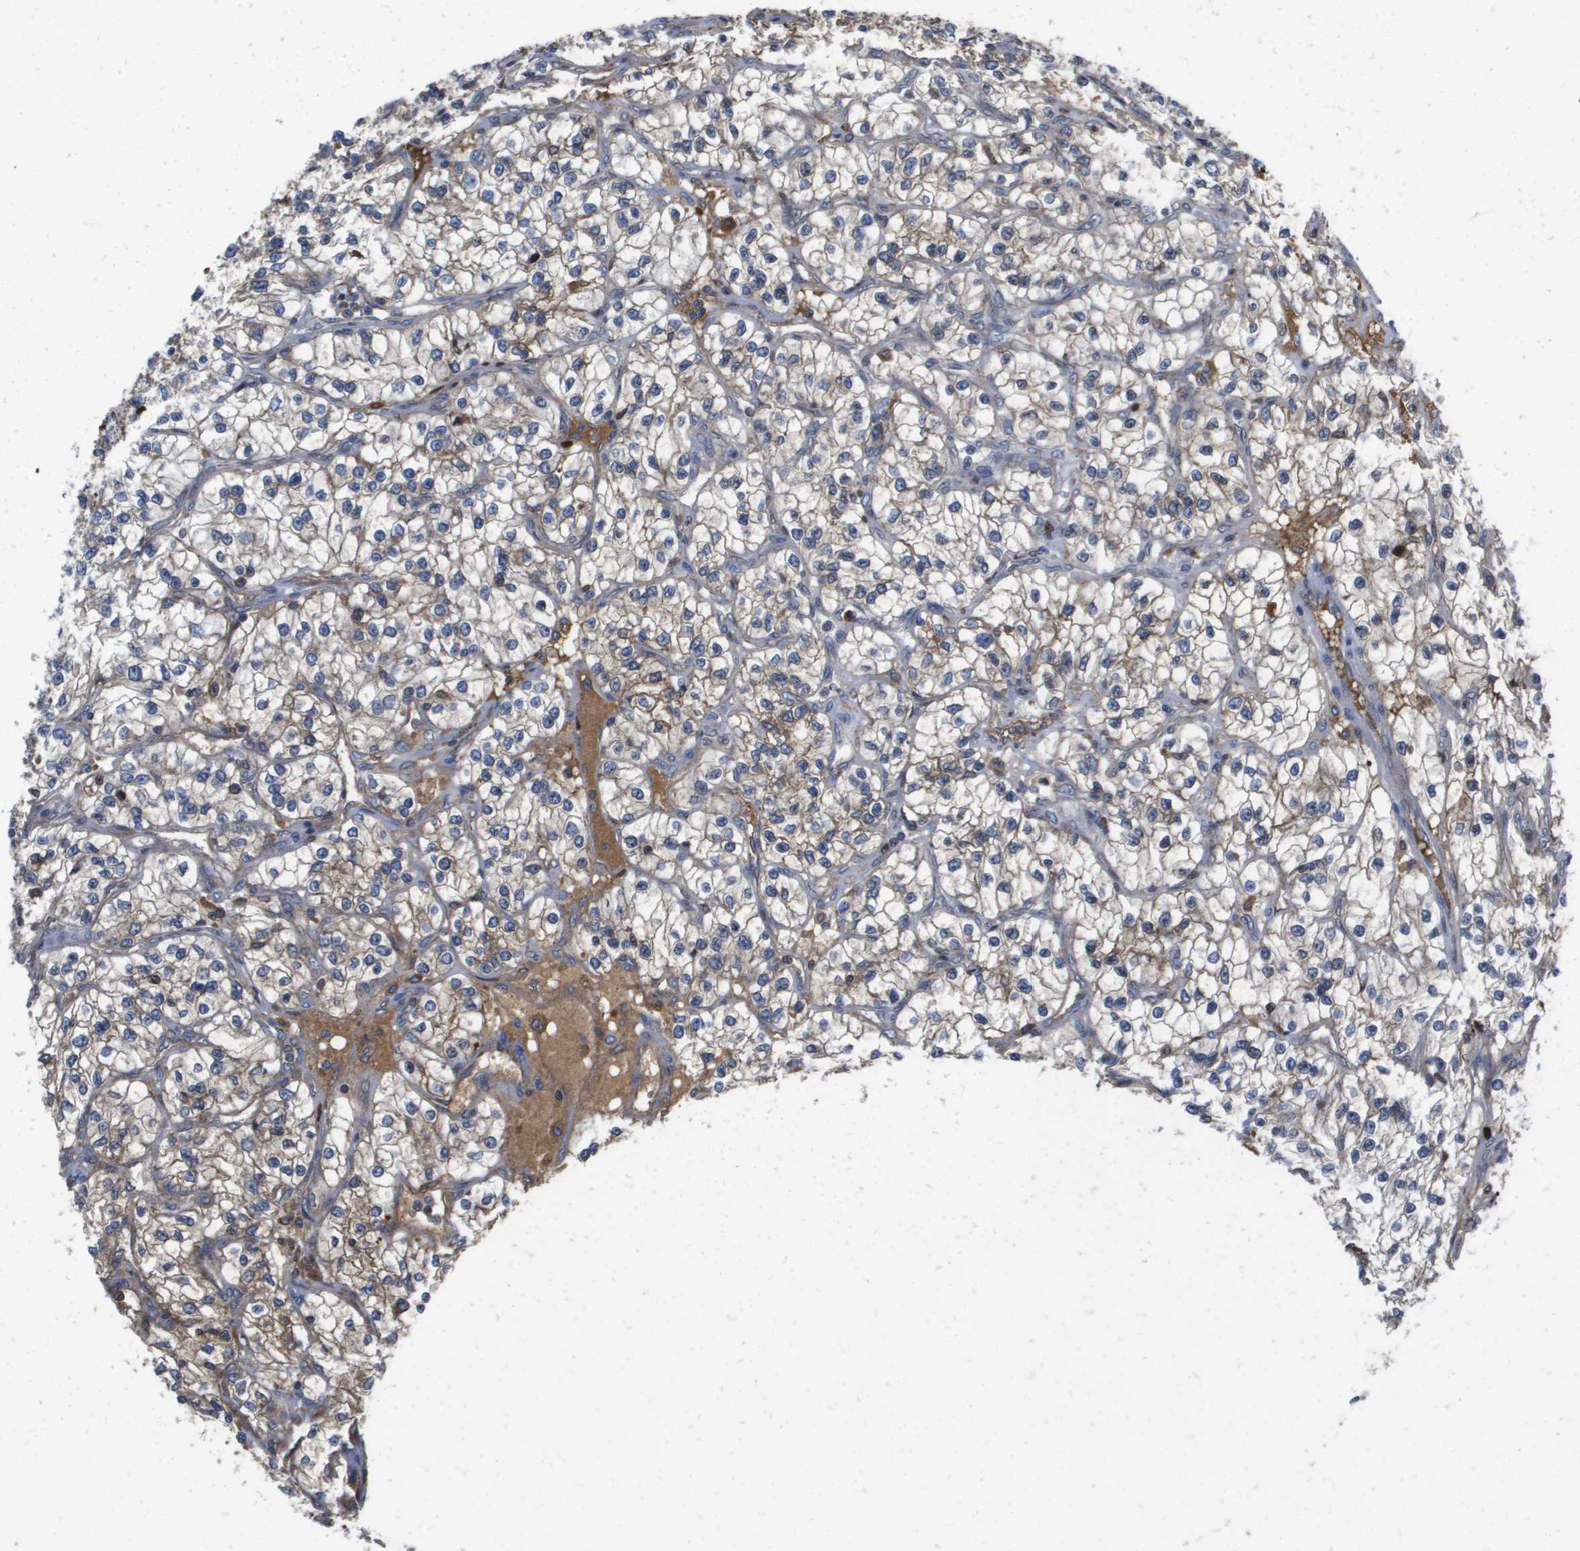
{"staining": {"intensity": "negative", "quantity": "none", "location": "none"}, "tissue": "renal cancer", "cell_type": "Tumor cells", "image_type": "cancer", "snomed": [{"axis": "morphology", "description": "Adenocarcinoma, NOS"}, {"axis": "topography", "description": "Kidney"}], "caption": "Tumor cells are negative for protein expression in human renal cancer.", "gene": "SERPINC1", "patient": {"sex": "female", "age": 57}}